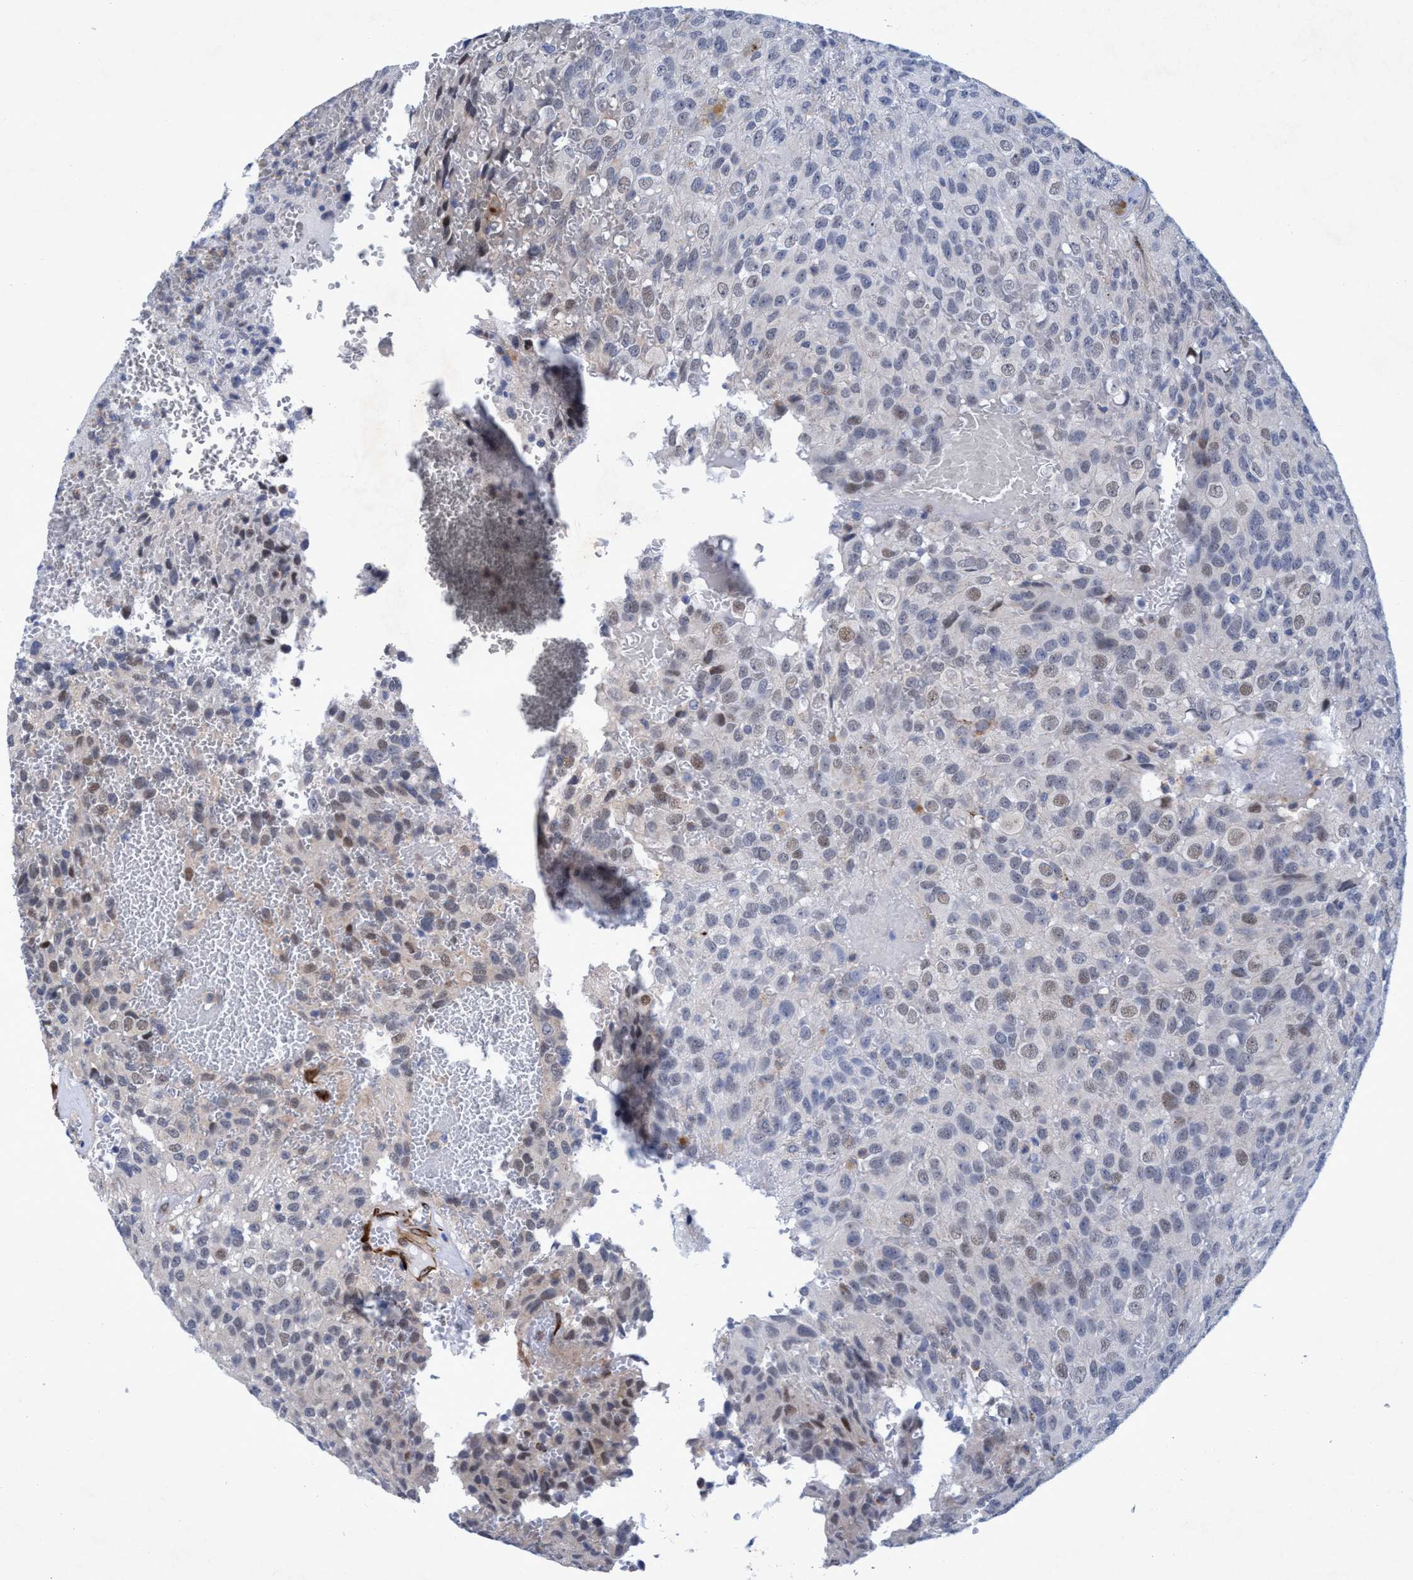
{"staining": {"intensity": "weak", "quantity": "<25%", "location": "nuclear"}, "tissue": "glioma", "cell_type": "Tumor cells", "image_type": "cancer", "snomed": [{"axis": "morphology", "description": "Glioma, malignant, High grade"}, {"axis": "topography", "description": "Brain"}], "caption": "Tumor cells are negative for brown protein staining in malignant glioma (high-grade). (DAB (3,3'-diaminobenzidine) IHC, high magnification).", "gene": "SLC43A2", "patient": {"sex": "male", "age": 32}}